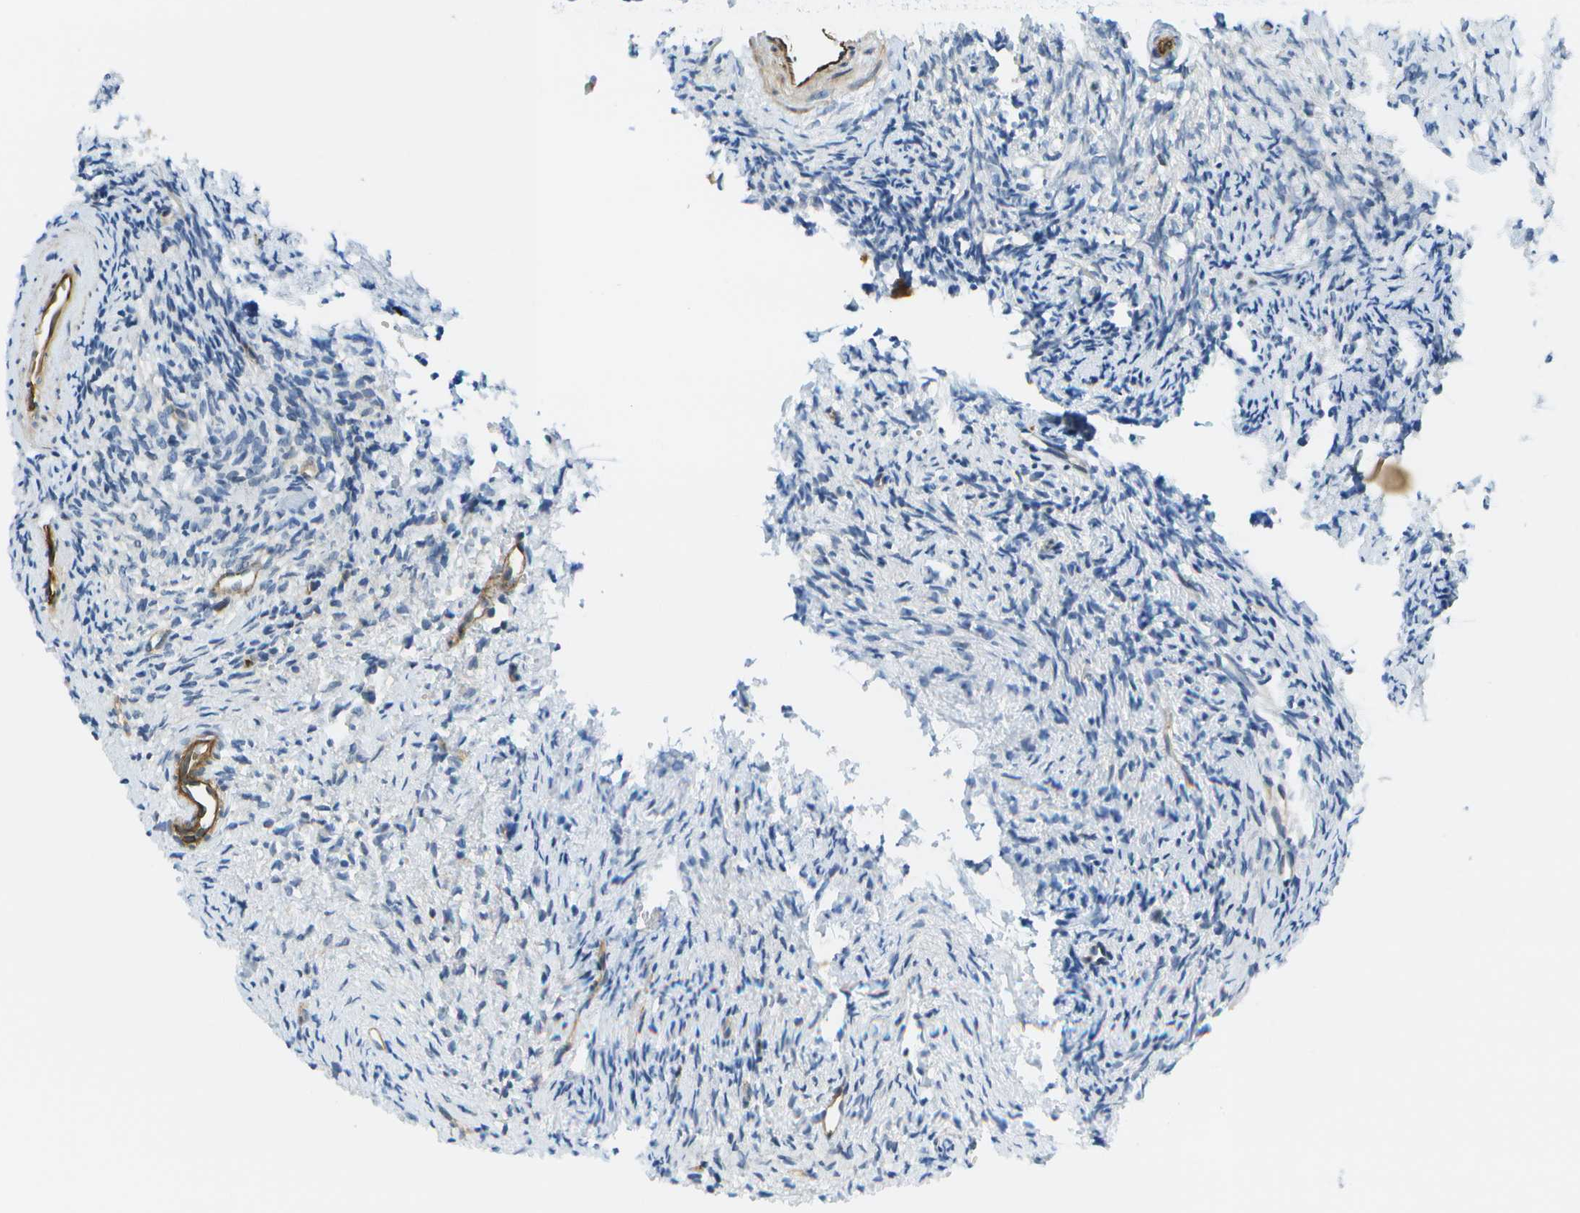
{"staining": {"intensity": "negative", "quantity": "none", "location": "none"}, "tissue": "ovary", "cell_type": "Ovarian stroma cells", "image_type": "normal", "snomed": [{"axis": "morphology", "description": "Normal tissue, NOS"}, {"axis": "topography", "description": "Ovary"}], "caption": "Human ovary stained for a protein using immunohistochemistry shows no staining in ovarian stroma cells.", "gene": "KIAA0040", "patient": {"sex": "female", "age": 41}}